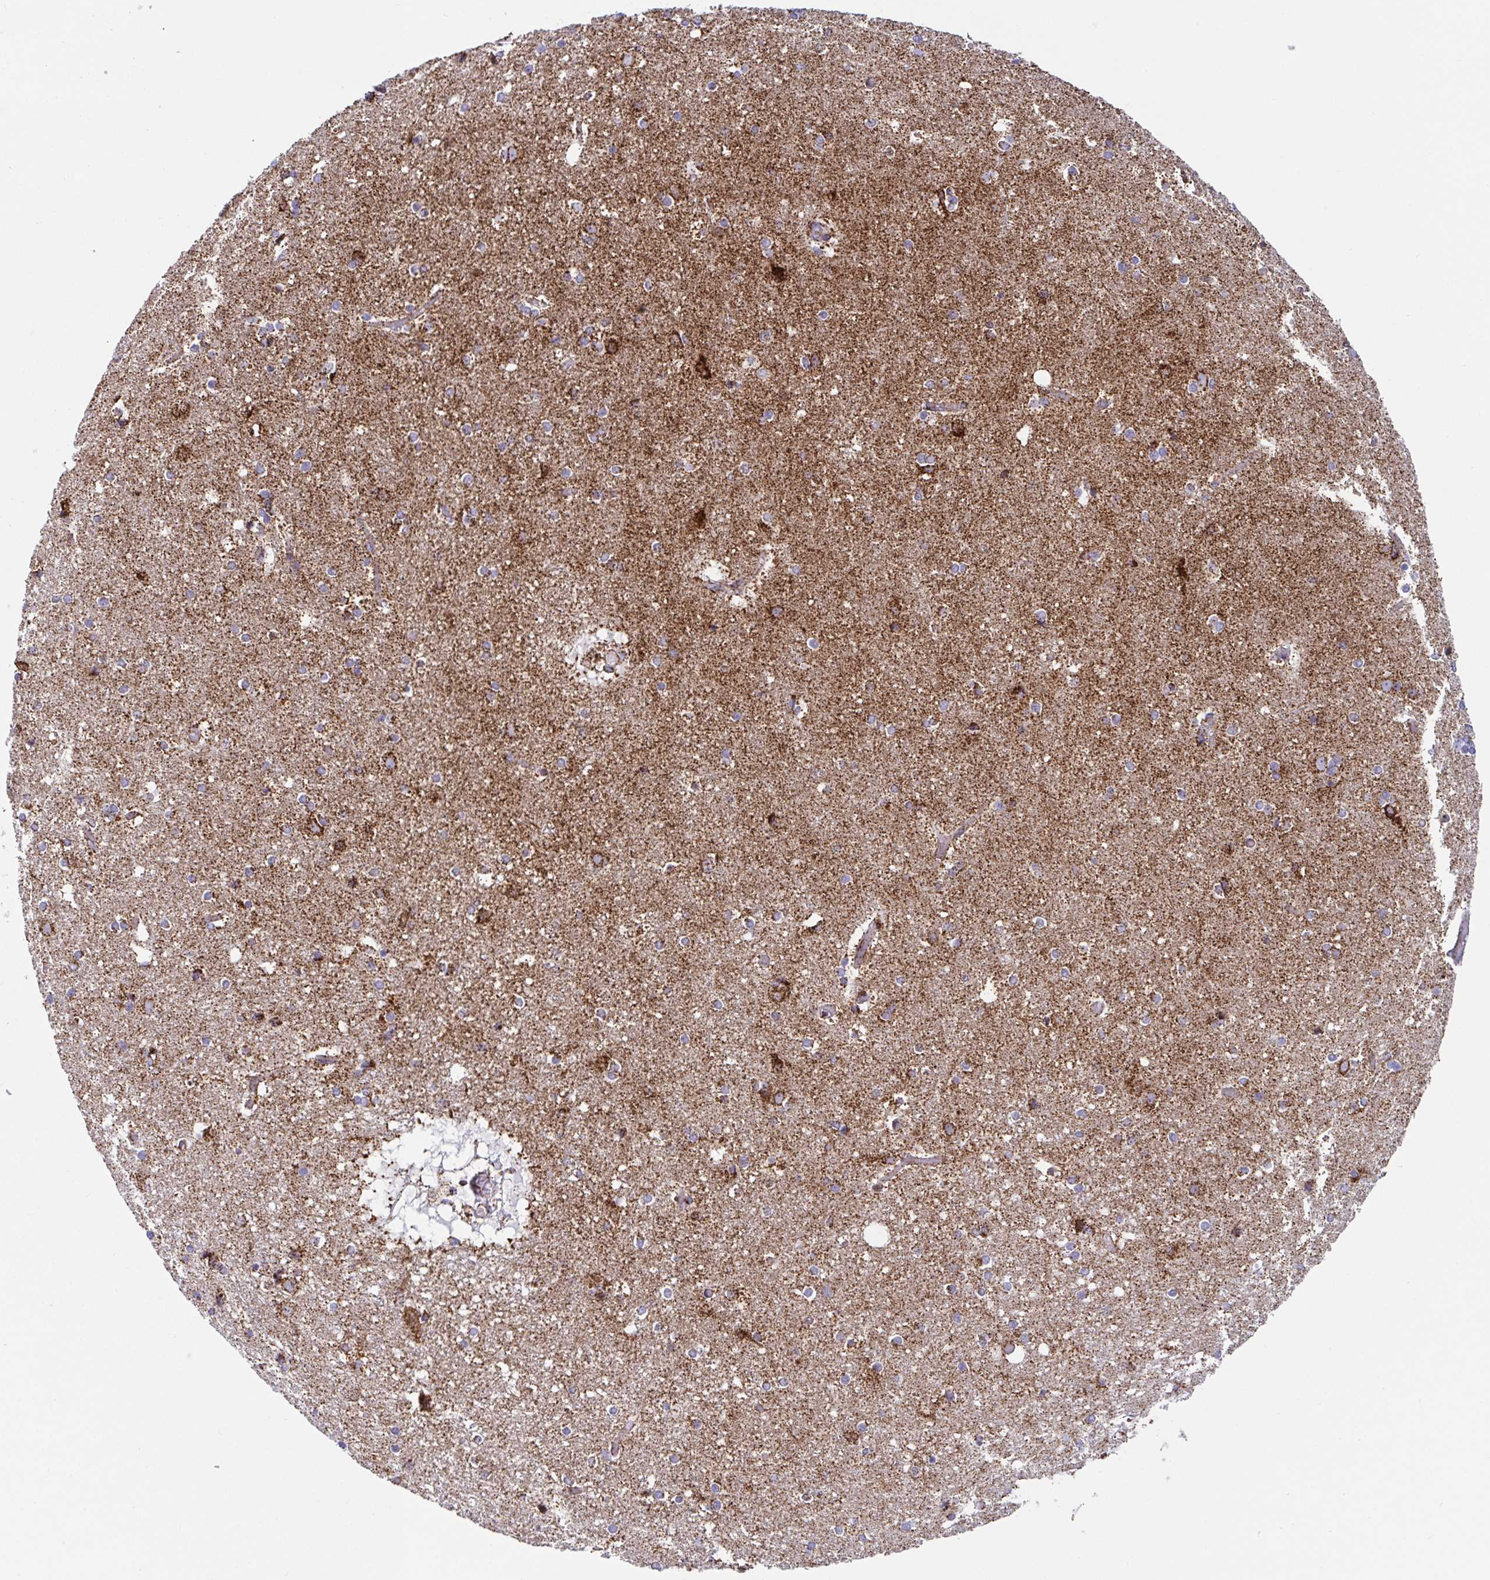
{"staining": {"intensity": "moderate", "quantity": "25%-75%", "location": "cytoplasmic/membranous"}, "tissue": "cerebral cortex", "cell_type": "Endothelial cells", "image_type": "normal", "snomed": [{"axis": "morphology", "description": "Normal tissue, NOS"}, {"axis": "topography", "description": "Cerebral cortex"}], "caption": "Immunohistochemical staining of normal cerebral cortex displays 25%-75% levels of moderate cytoplasmic/membranous protein positivity in approximately 25%-75% of endothelial cells. (DAB IHC, brown staining for protein, blue staining for nuclei).", "gene": "ATP5MJ", "patient": {"sex": "female", "age": 52}}